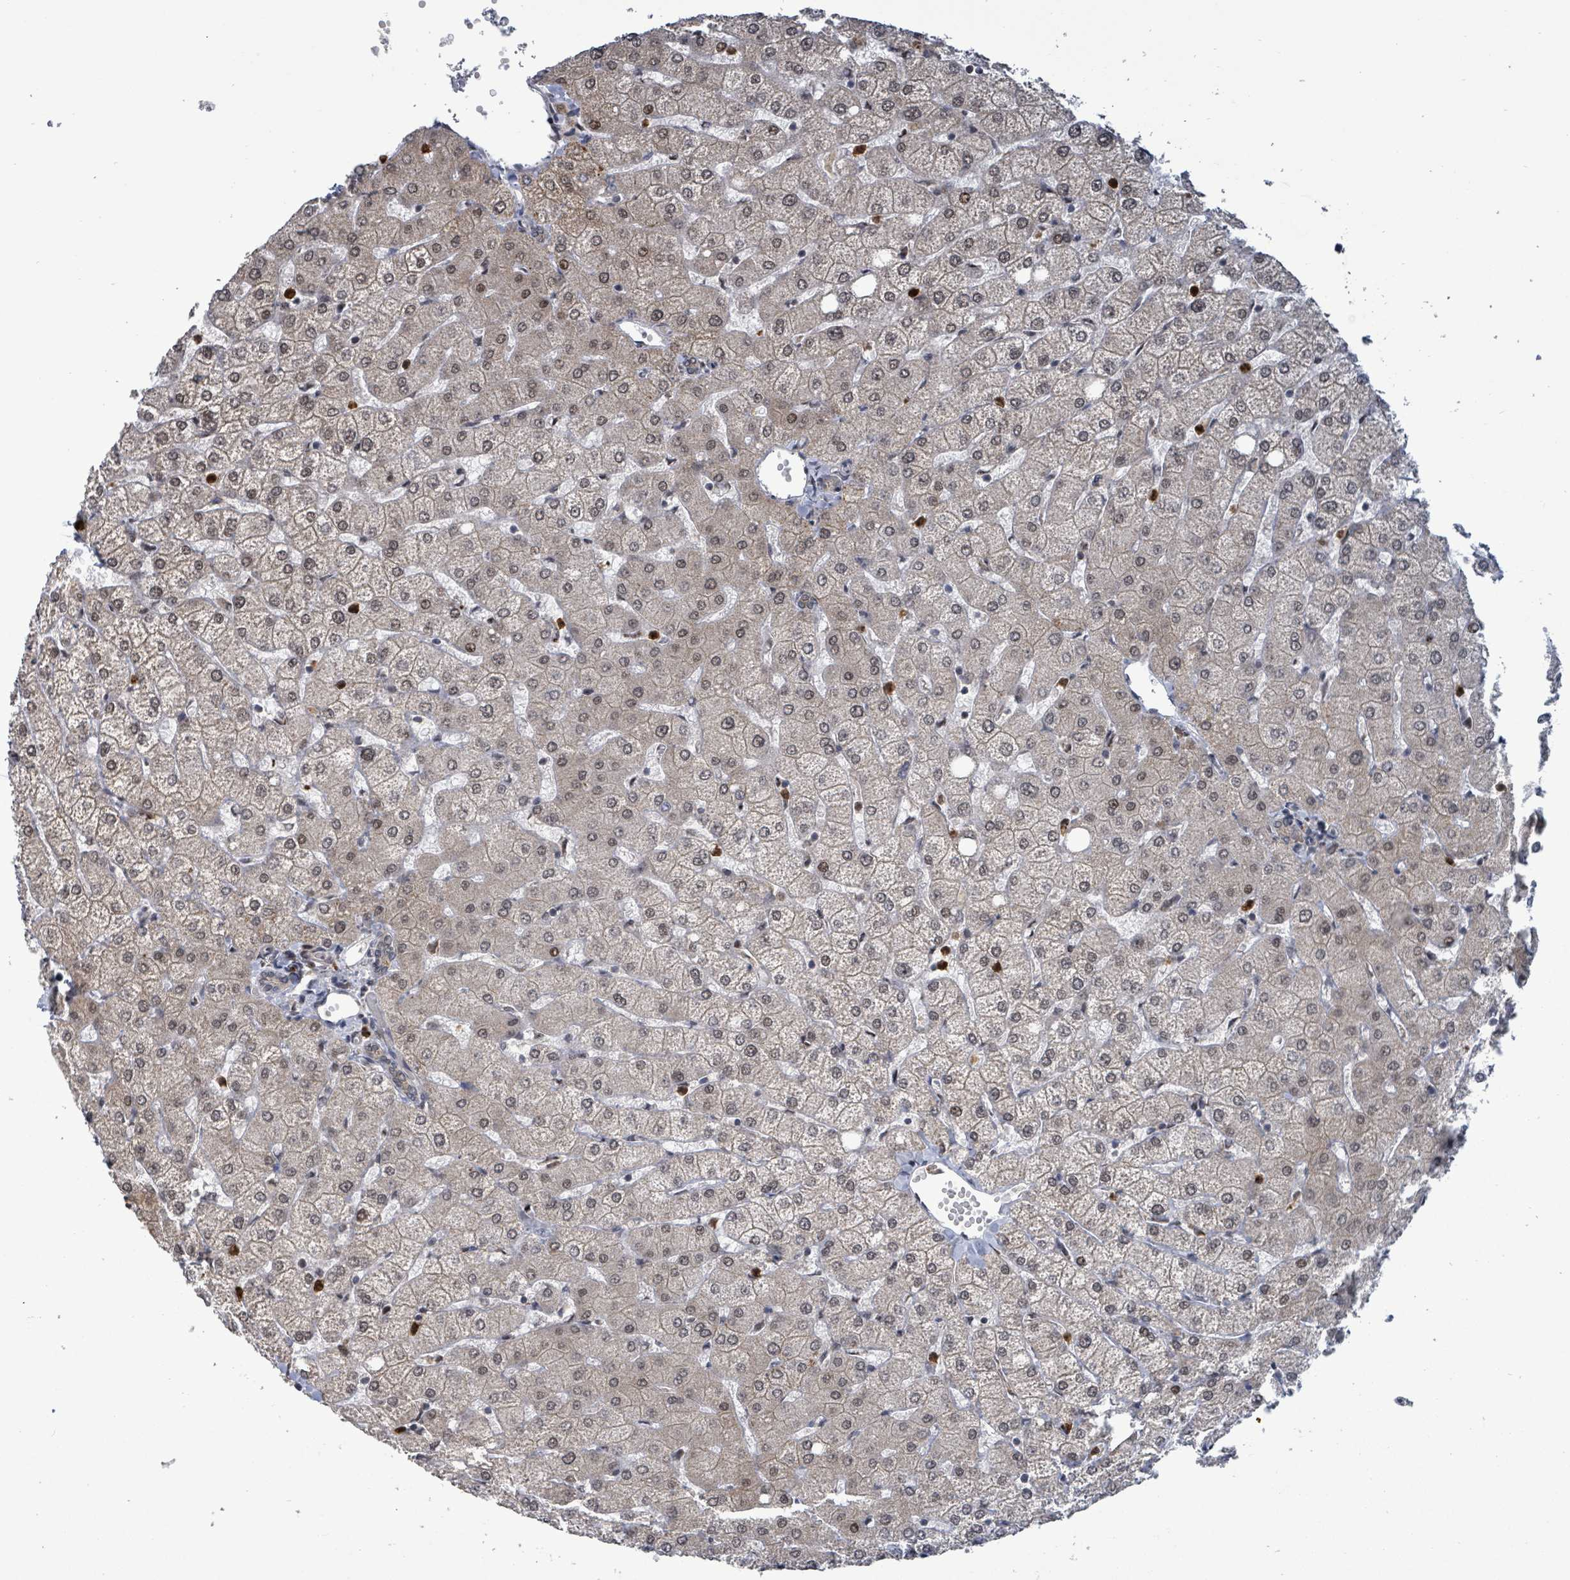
{"staining": {"intensity": "negative", "quantity": "none", "location": "none"}, "tissue": "liver", "cell_type": "Cholangiocytes", "image_type": "normal", "snomed": [{"axis": "morphology", "description": "Normal tissue, NOS"}, {"axis": "topography", "description": "Liver"}], "caption": "DAB immunohistochemical staining of normal liver demonstrates no significant positivity in cholangiocytes. (DAB (3,3'-diaminobenzidine) immunohistochemistry, high magnification).", "gene": "COQ6", "patient": {"sex": "female", "age": 54}}